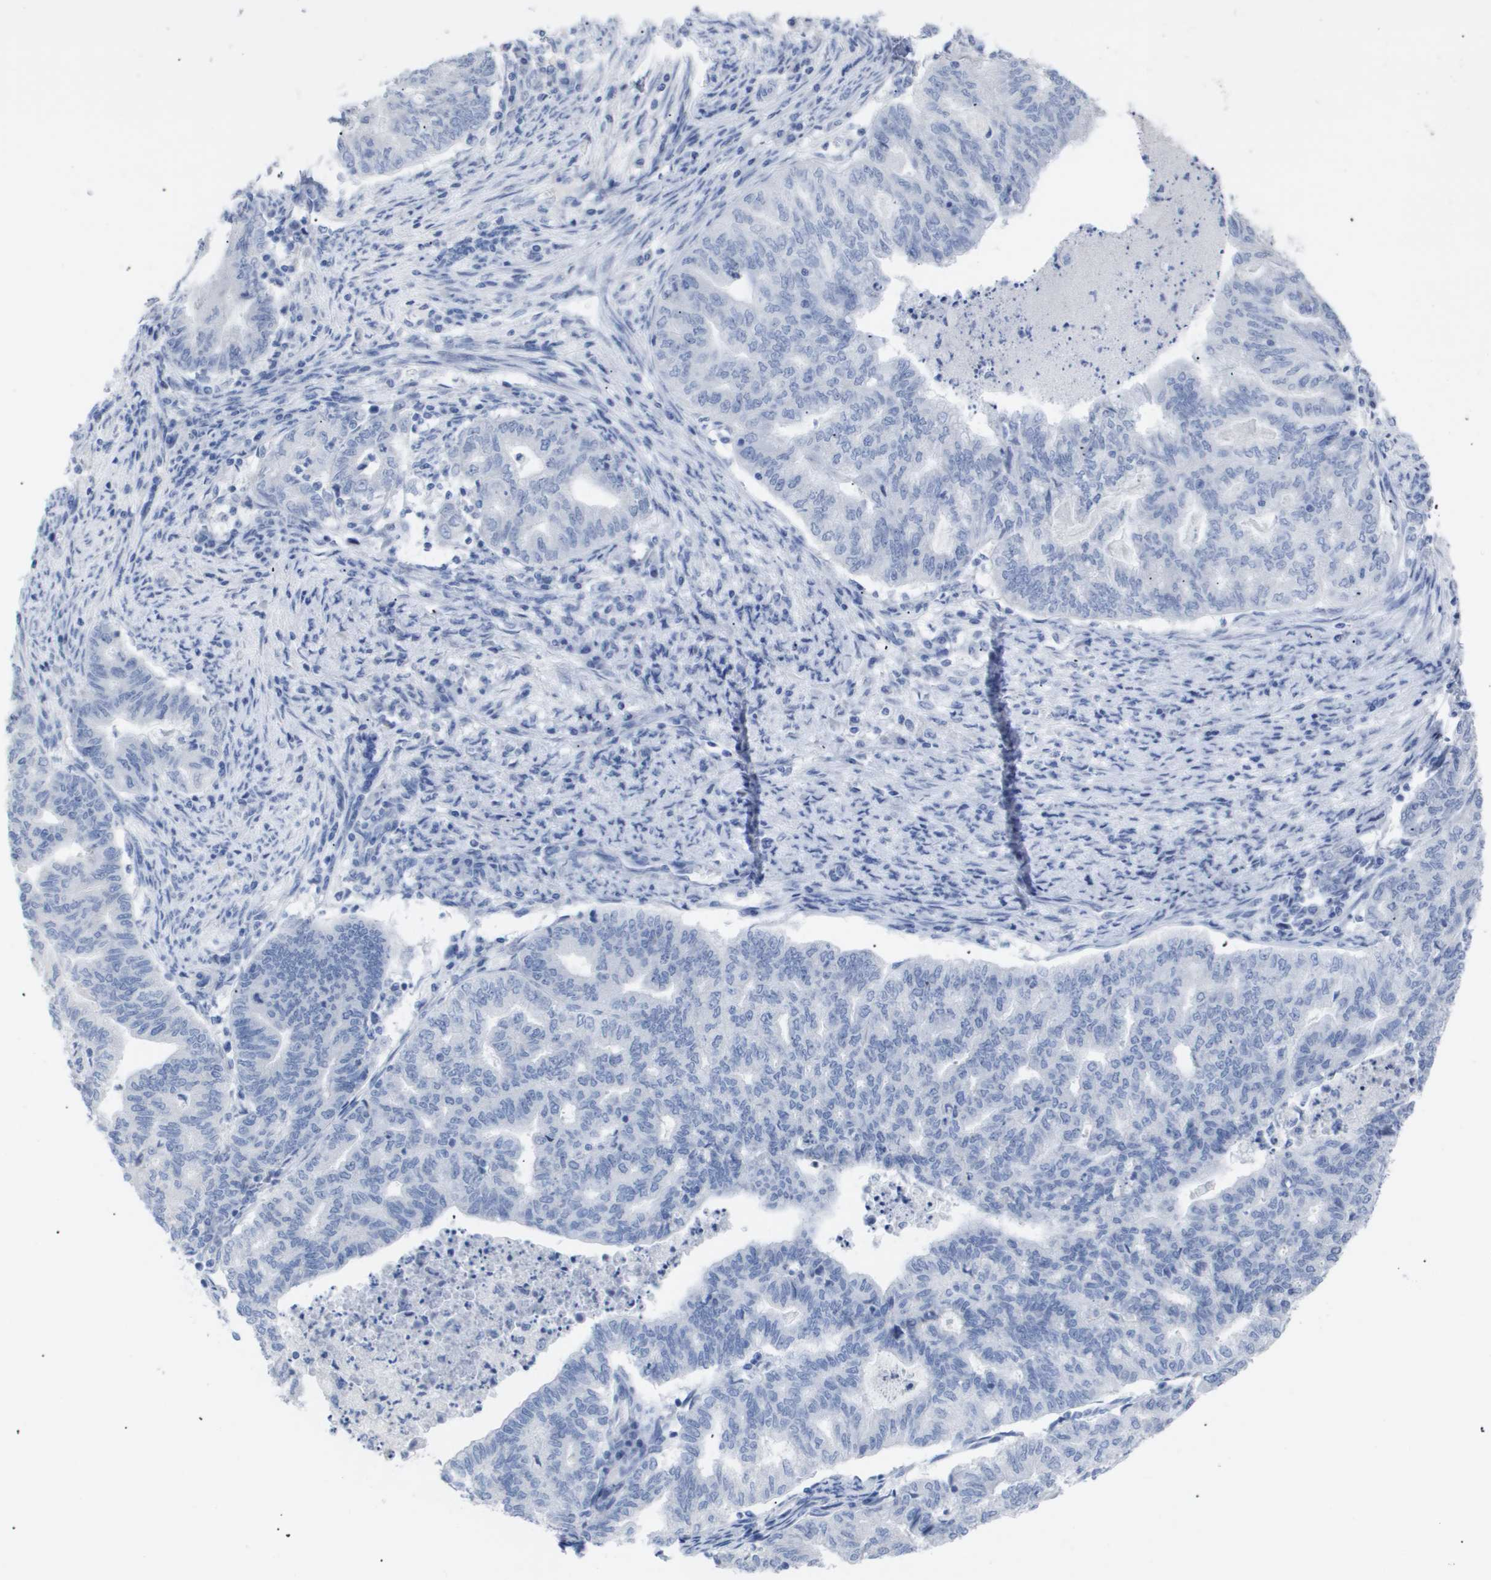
{"staining": {"intensity": "negative", "quantity": "none", "location": "none"}, "tissue": "endometrial cancer", "cell_type": "Tumor cells", "image_type": "cancer", "snomed": [{"axis": "morphology", "description": "Adenocarcinoma, NOS"}, {"axis": "topography", "description": "Endometrium"}], "caption": "Tumor cells are negative for brown protein staining in endometrial cancer (adenocarcinoma).", "gene": "CAV3", "patient": {"sex": "female", "age": 79}}